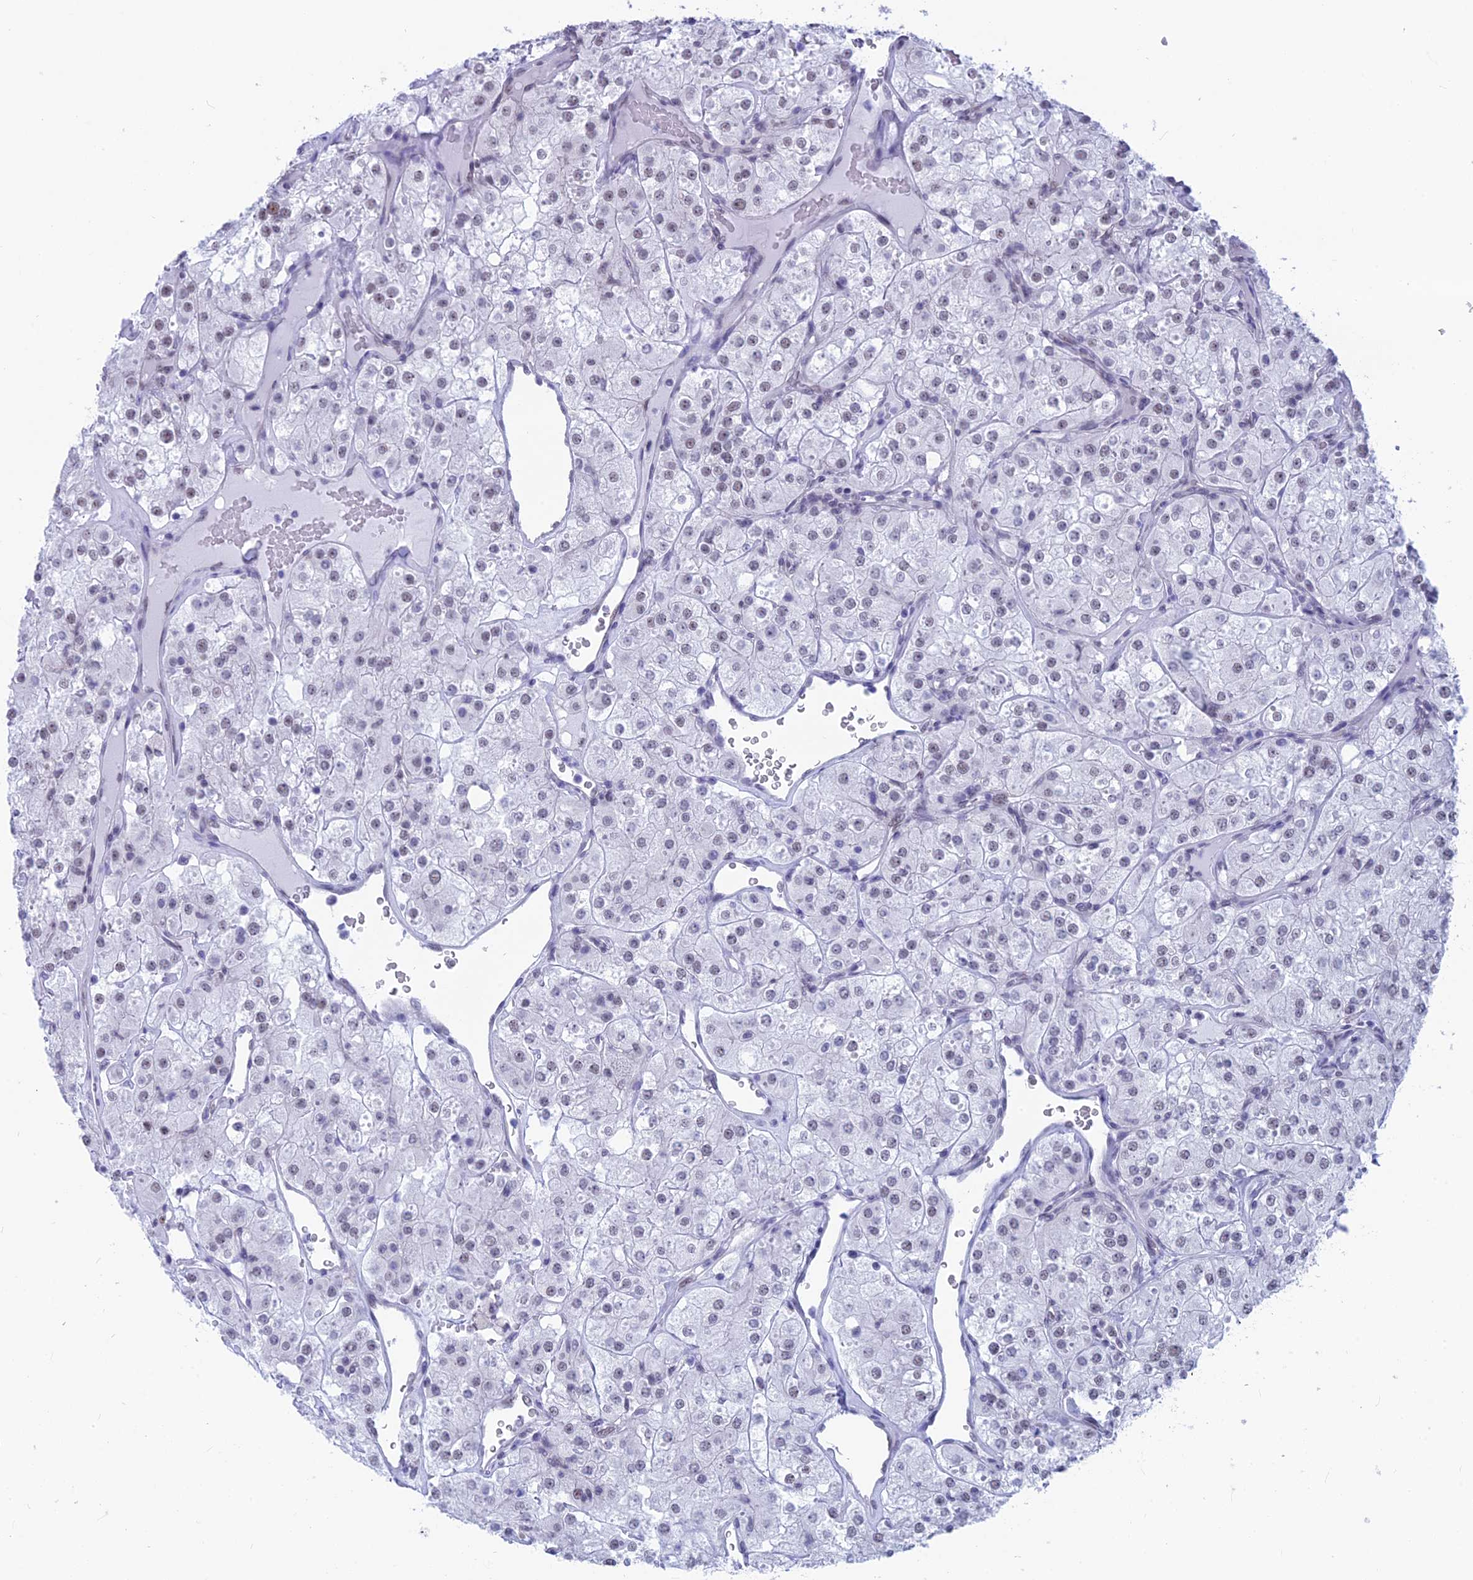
{"staining": {"intensity": "moderate", "quantity": "<25%", "location": "nuclear"}, "tissue": "renal cancer", "cell_type": "Tumor cells", "image_type": "cancer", "snomed": [{"axis": "morphology", "description": "Adenocarcinoma, NOS"}, {"axis": "topography", "description": "Kidney"}], "caption": "A high-resolution photomicrograph shows IHC staining of renal cancer, which exhibits moderate nuclear staining in approximately <25% of tumor cells.", "gene": "SRSF5", "patient": {"sex": "male", "age": 77}}